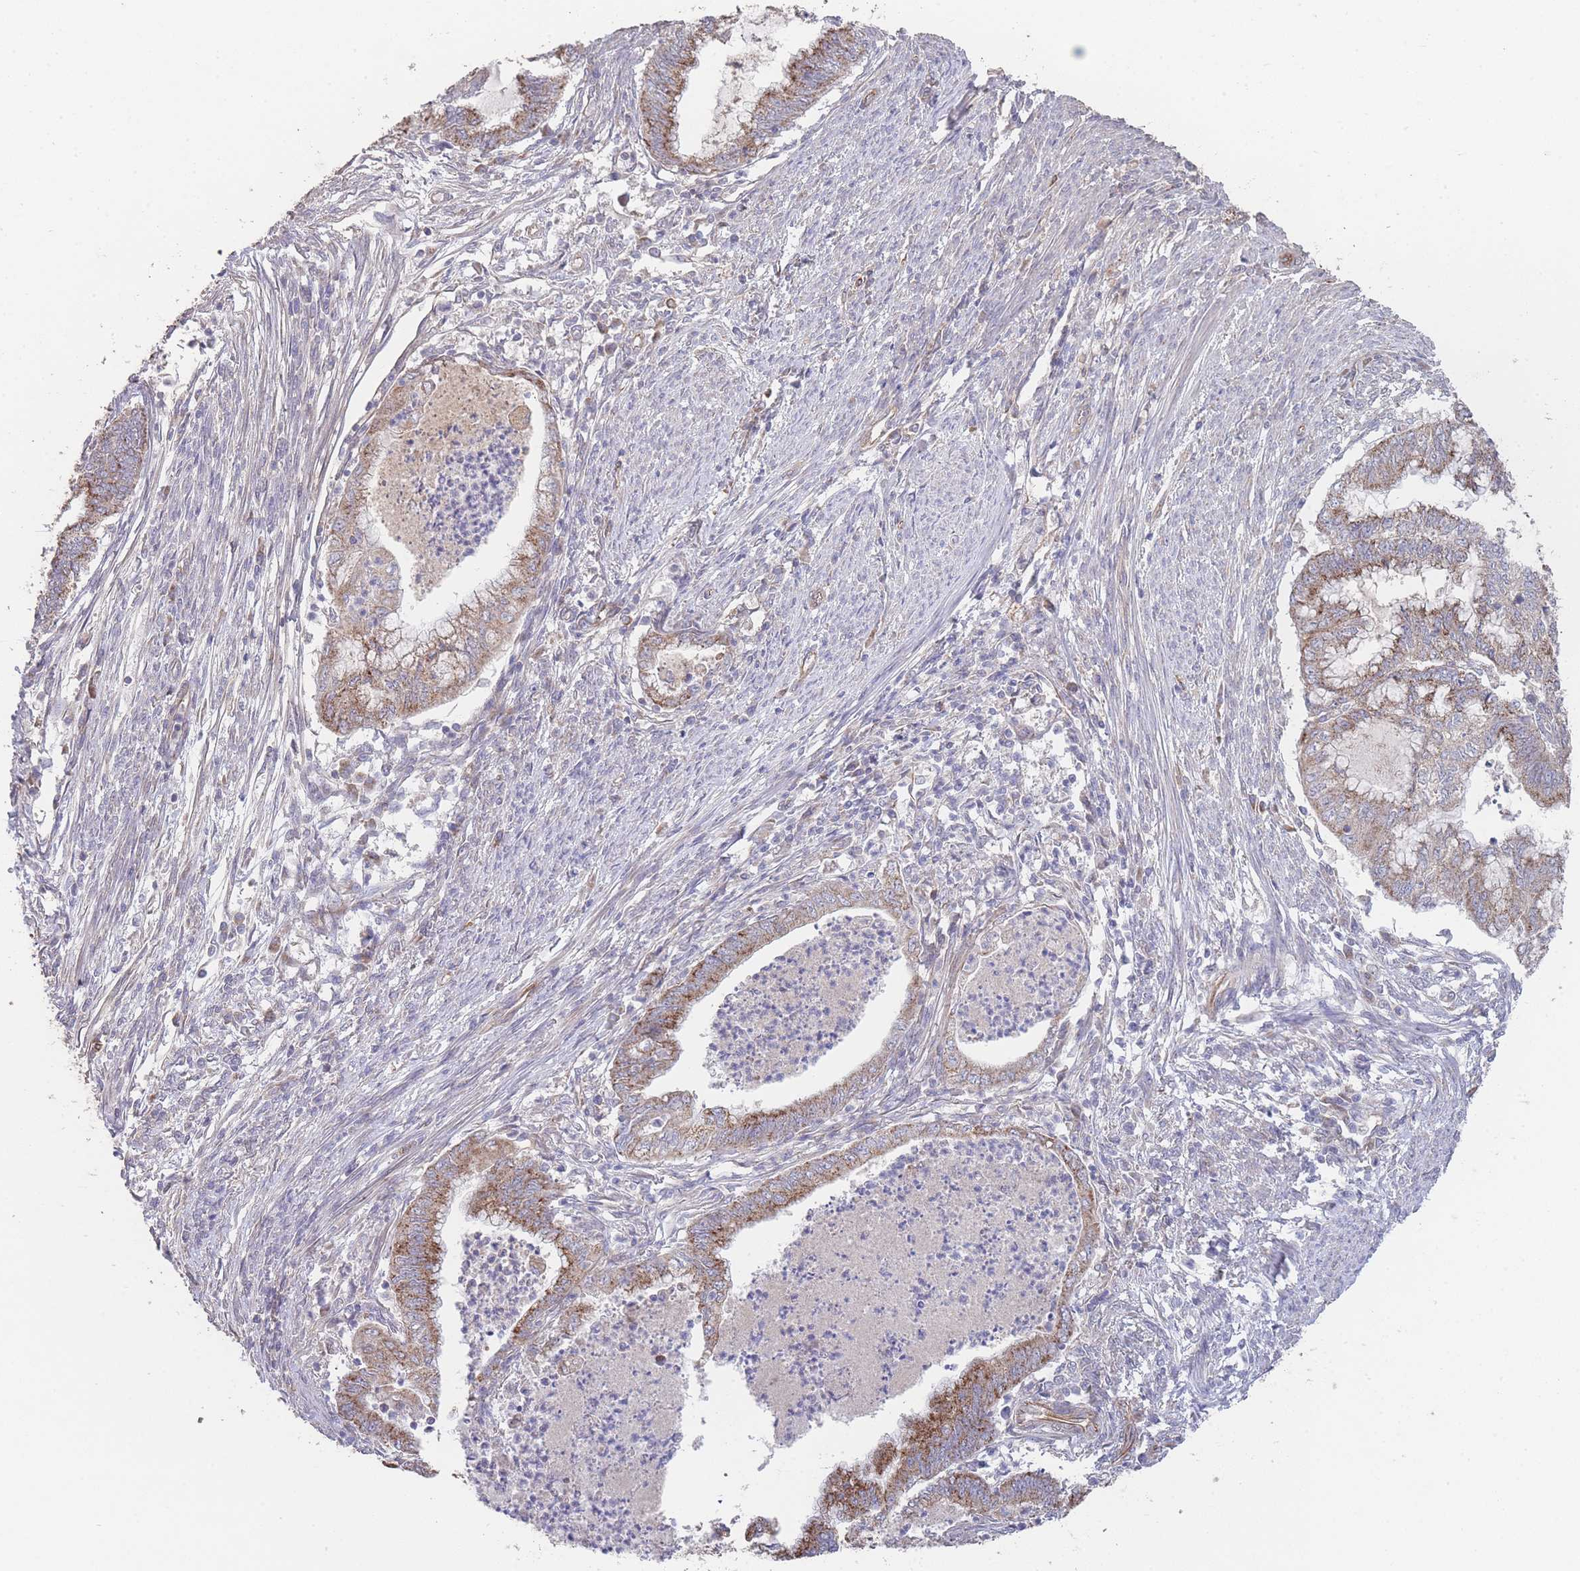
{"staining": {"intensity": "moderate", "quantity": ">75%", "location": "cytoplasmic/membranous"}, "tissue": "endometrial cancer", "cell_type": "Tumor cells", "image_type": "cancer", "snomed": [{"axis": "morphology", "description": "Adenocarcinoma, NOS"}, {"axis": "topography", "description": "Endometrium"}], "caption": "Human adenocarcinoma (endometrial) stained with a protein marker reveals moderate staining in tumor cells.", "gene": "PXMP4", "patient": {"sex": "female", "age": 79}}